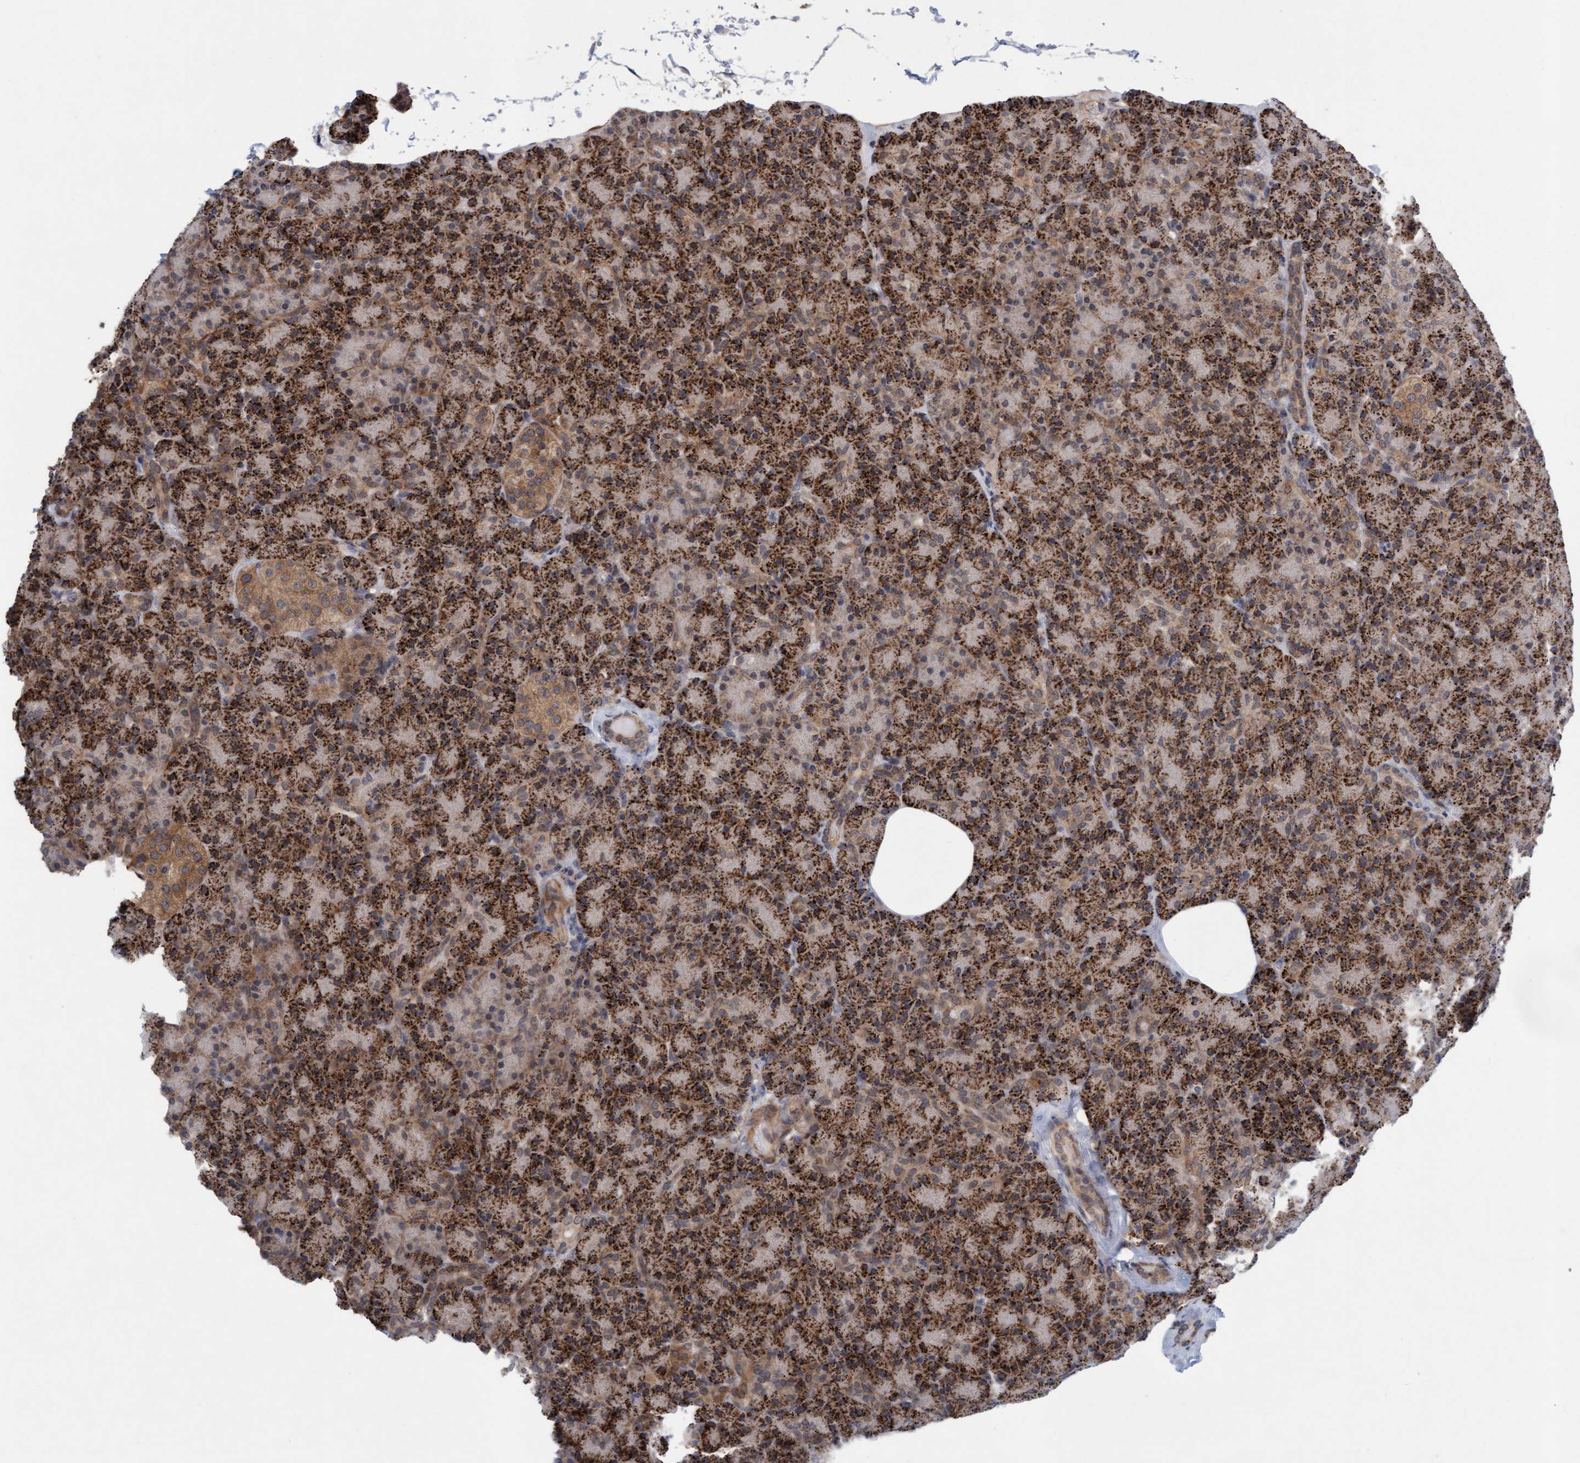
{"staining": {"intensity": "strong", "quantity": ">75%", "location": "cytoplasmic/membranous"}, "tissue": "pancreas", "cell_type": "Exocrine glandular cells", "image_type": "normal", "snomed": [{"axis": "morphology", "description": "Normal tissue, NOS"}, {"axis": "topography", "description": "Pancreas"}], "caption": "The micrograph displays staining of benign pancreas, revealing strong cytoplasmic/membranous protein positivity (brown color) within exocrine glandular cells.", "gene": "TSTD2", "patient": {"sex": "female", "age": 43}}